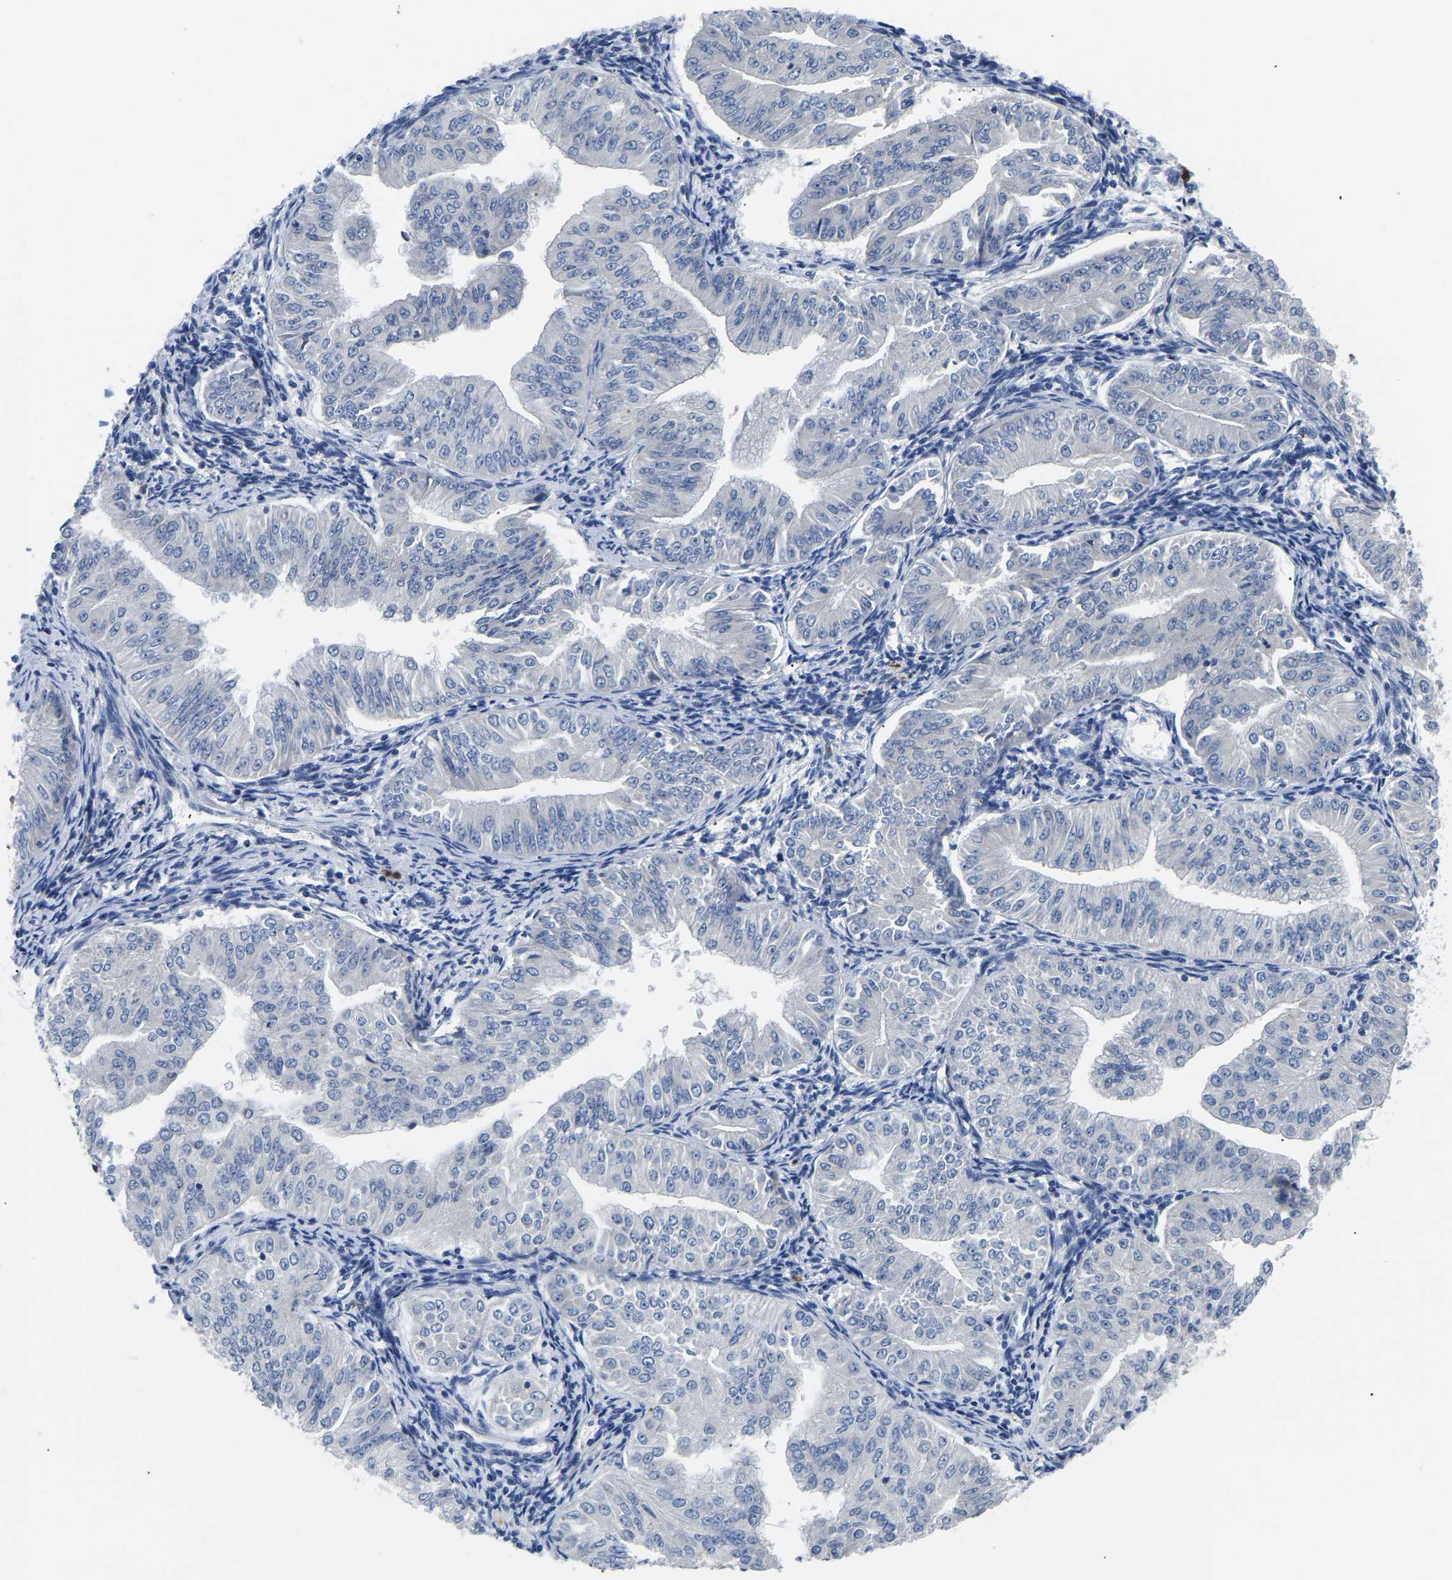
{"staining": {"intensity": "negative", "quantity": "none", "location": "none"}, "tissue": "endometrial cancer", "cell_type": "Tumor cells", "image_type": "cancer", "snomed": [{"axis": "morphology", "description": "Normal tissue, NOS"}, {"axis": "morphology", "description": "Adenocarcinoma, NOS"}, {"axis": "topography", "description": "Endometrium"}], "caption": "Protein analysis of endometrial cancer (adenocarcinoma) demonstrates no significant positivity in tumor cells.", "gene": "TOR1B", "patient": {"sex": "female", "age": 53}}